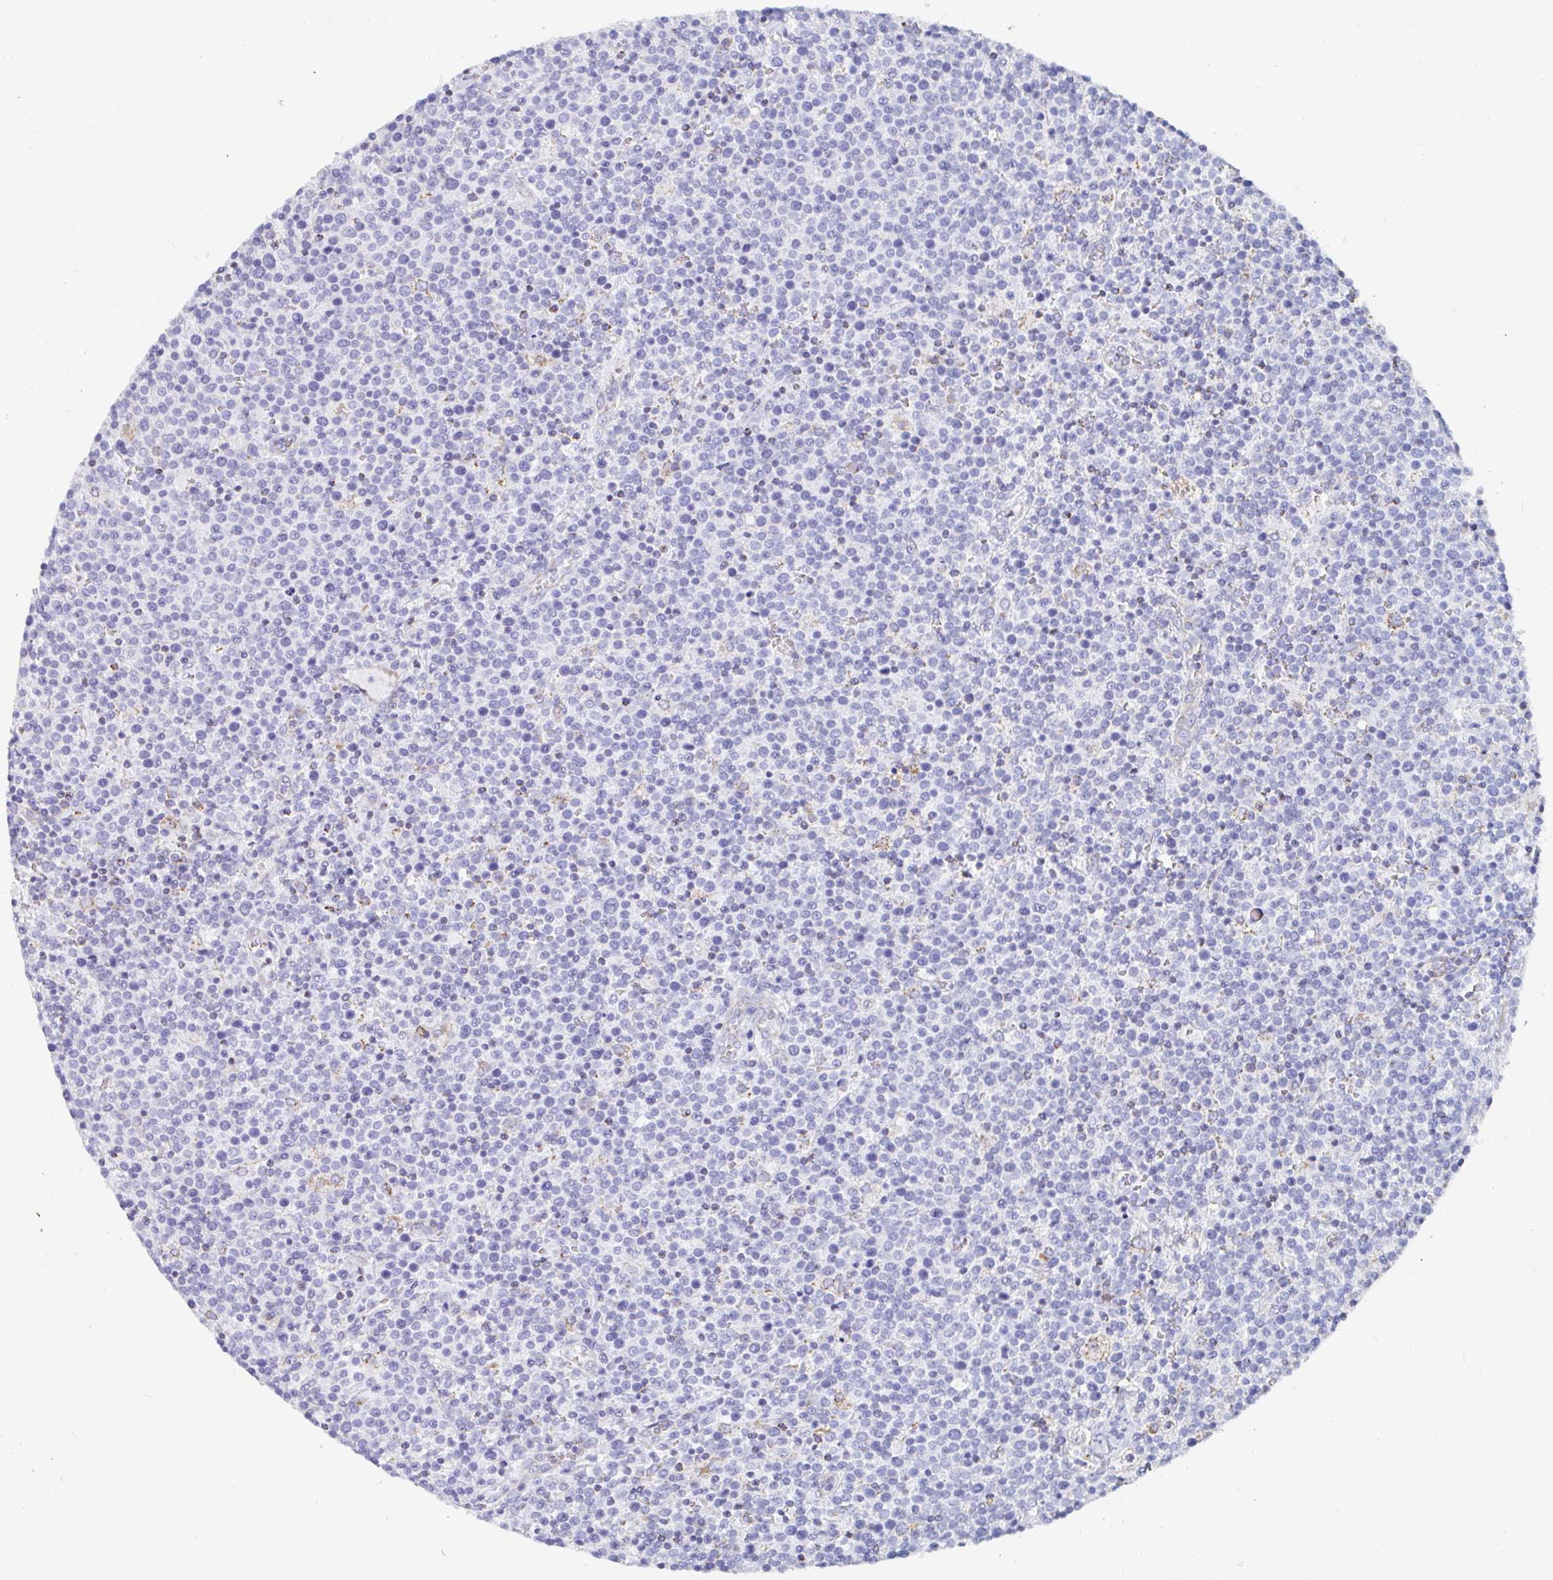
{"staining": {"intensity": "weak", "quantity": "<25%", "location": "cytoplasmic/membranous"}, "tissue": "lymphoma", "cell_type": "Tumor cells", "image_type": "cancer", "snomed": [{"axis": "morphology", "description": "Malignant lymphoma, non-Hodgkin's type, High grade"}, {"axis": "topography", "description": "Lymph node"}], "caption": "Tumor cells are negative for protein expression in human high-grade malignant lymphoma, non-Hodgkin's type.", "gene": "MGAM2", "patient": {"sex": "male", "age": 61}}